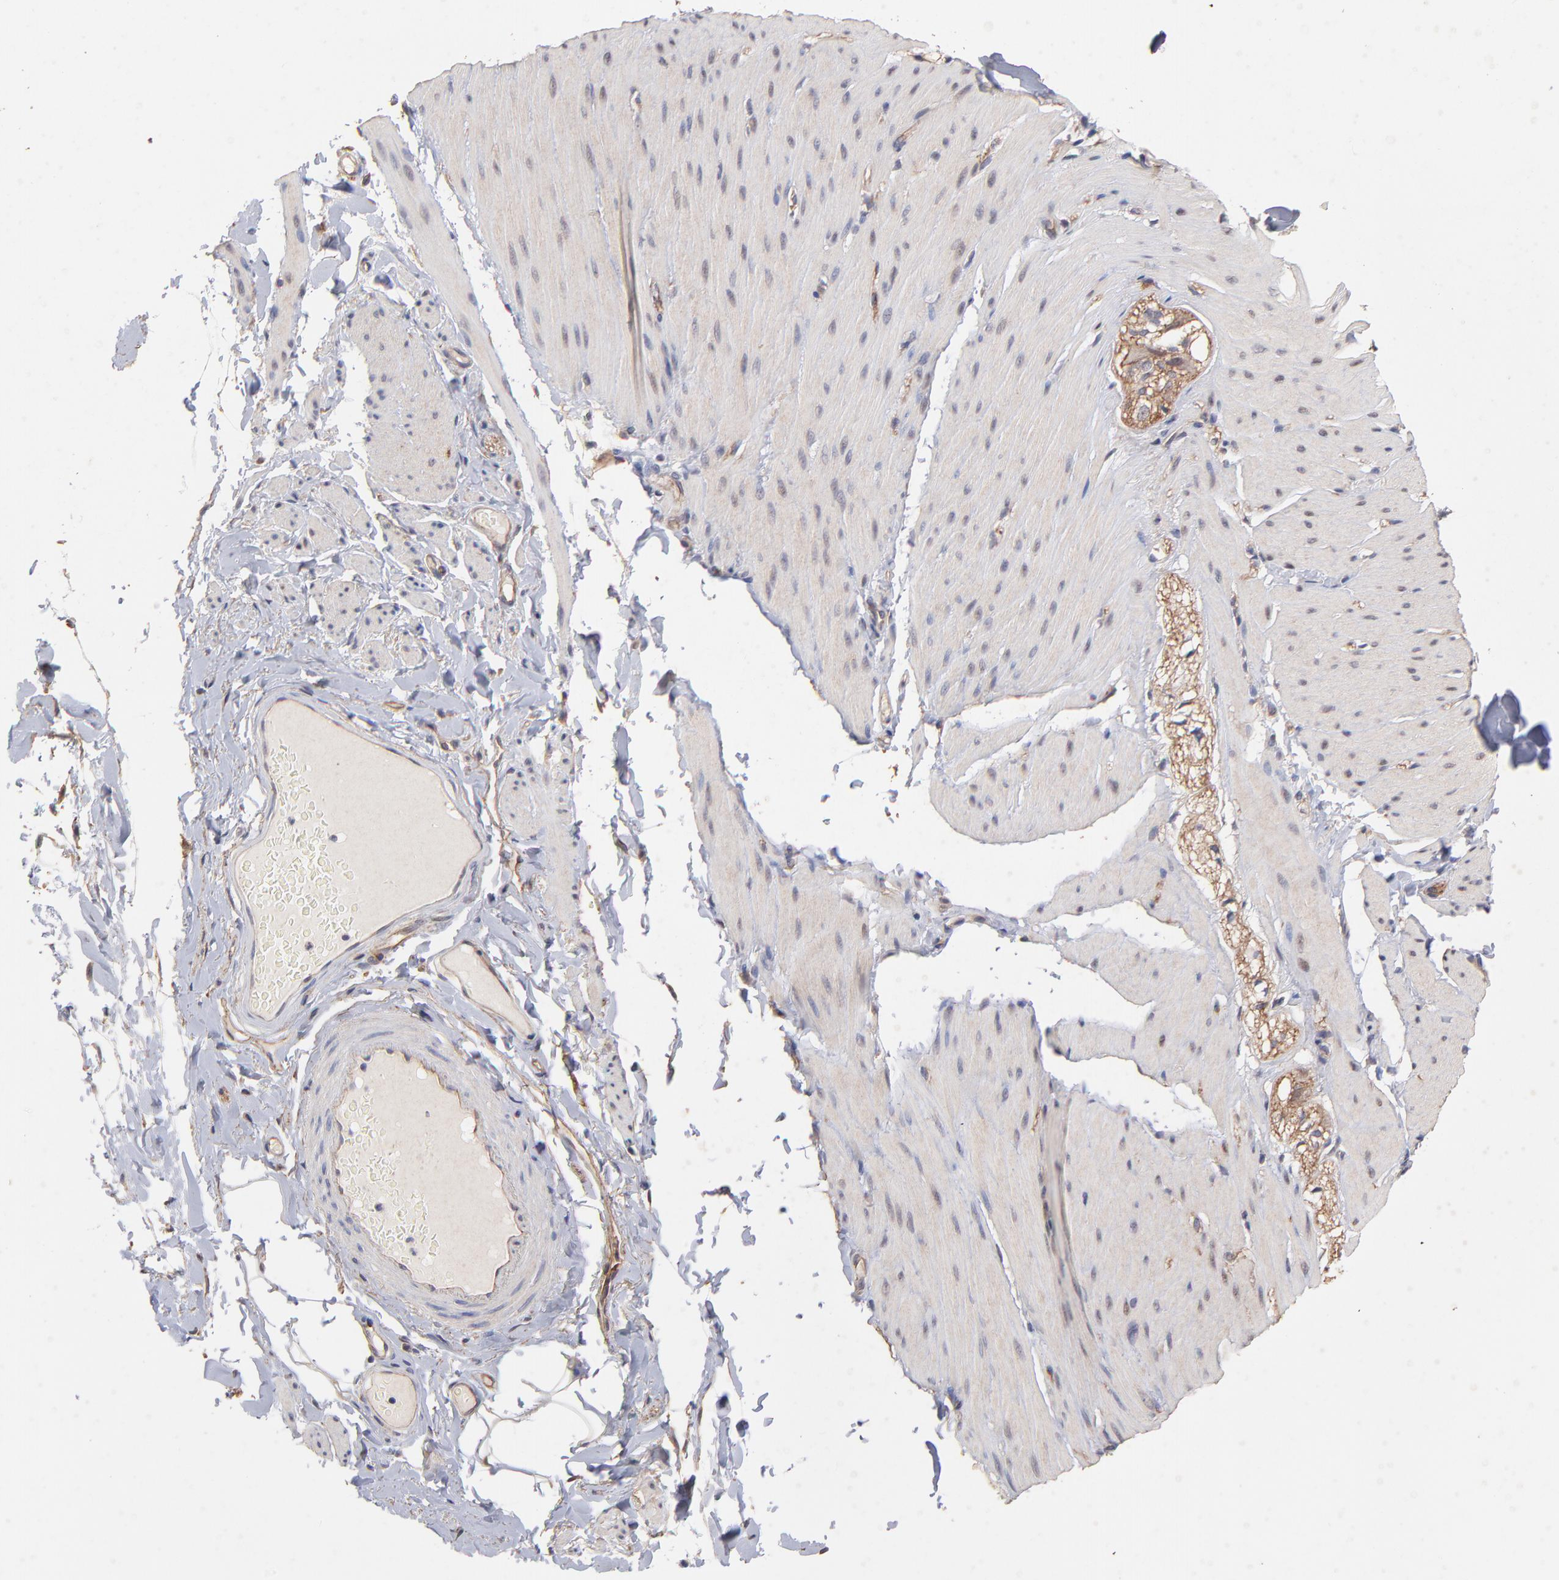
{"staining": {"intensity": "weak", "quantity": "25%-75%", "location": "cytoplasmic/membranous"}, "tissue": "smooth muscle", "cell_type": "Smooth muscle cells", "image_type": "normal", "snomed": [{"axis": "morphology", "description": "Normal tissue, NOS"}, {"axis": "topography", "description": "Smooth muscle"}, {"axis": "topography", "description": "Colon"}], "caption": "Normal smooth muscle displays weak cytoplasmic/membranous staining in approximately 25%-75% of smooth muscle cells.", "gene": "STAP2", "patient": {"sex": "male", "age": 67}}